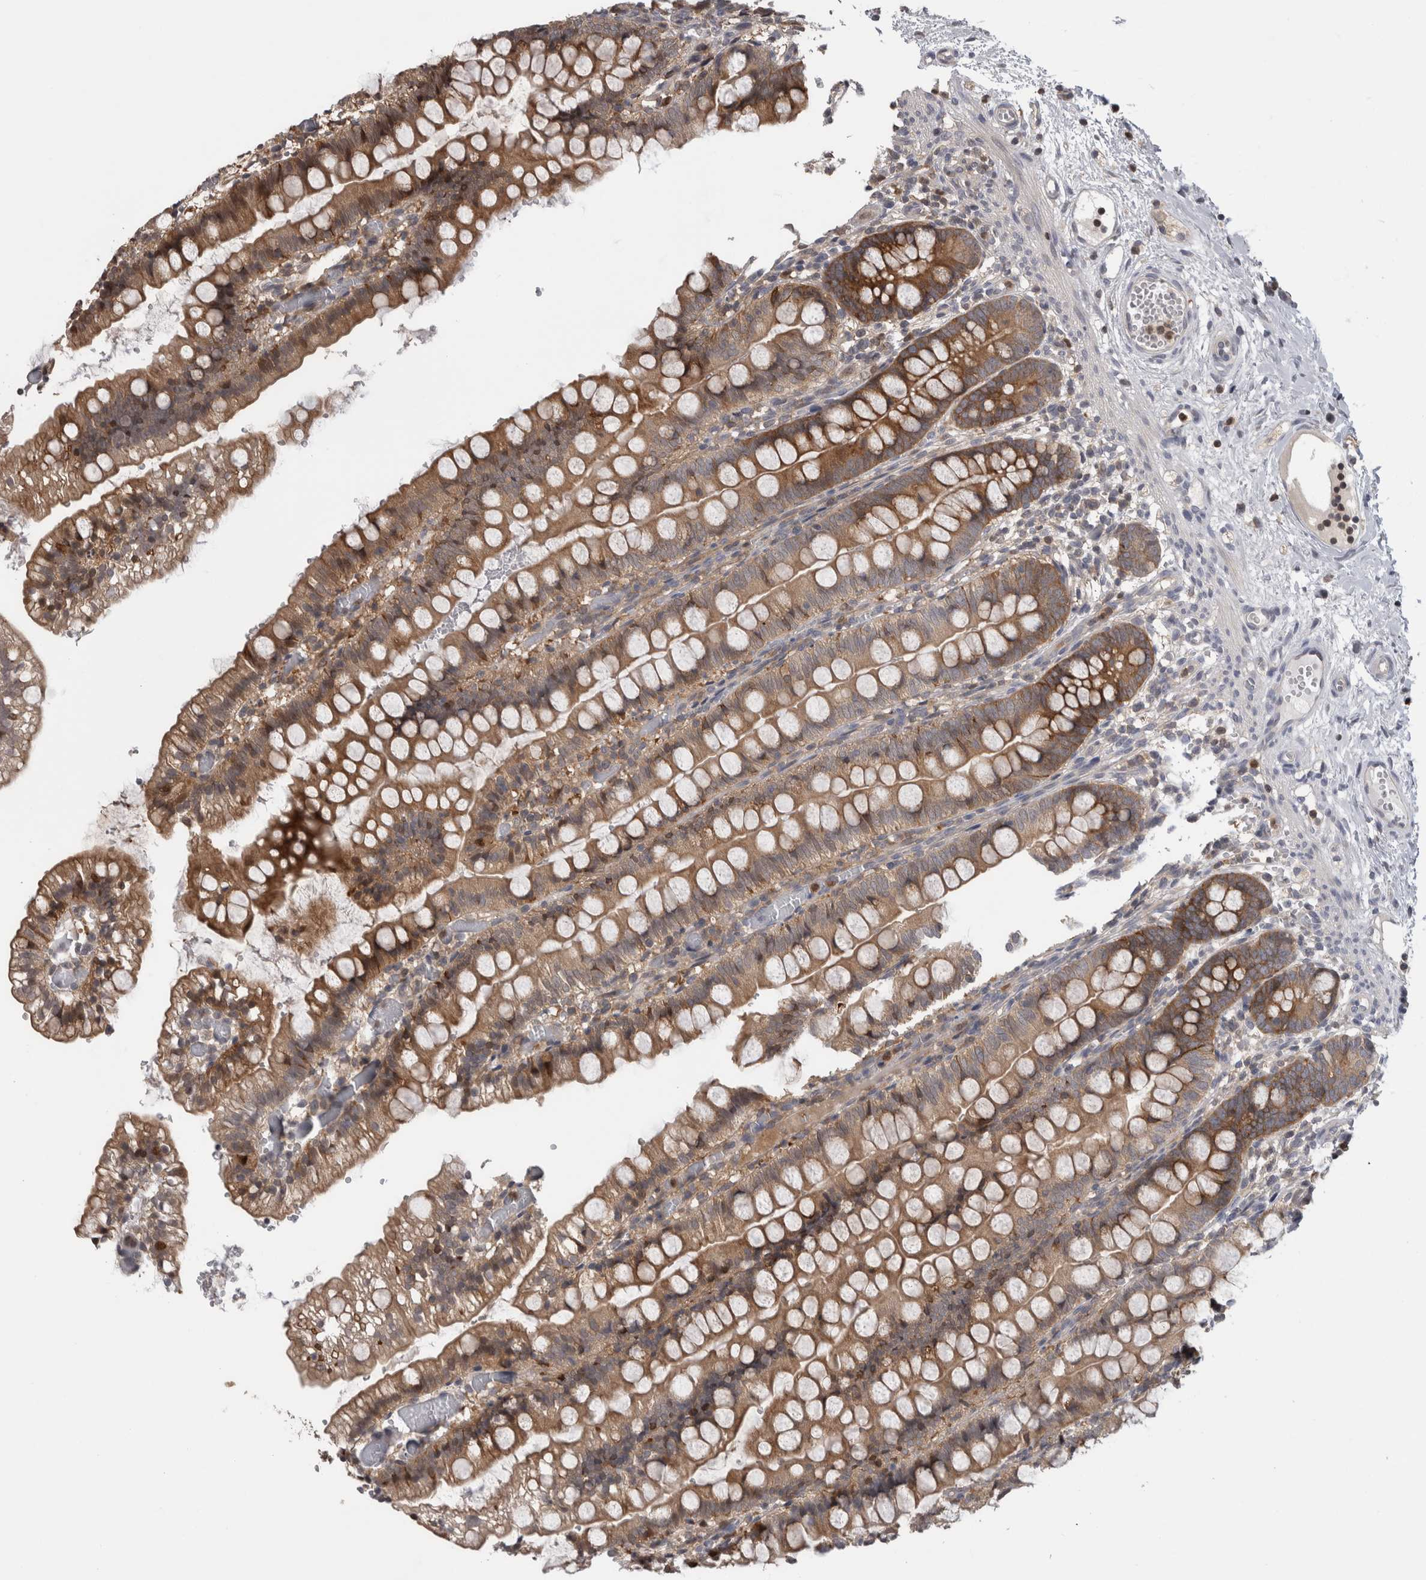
{"staining": {"intensity": "strong", "quantity": ">75%", "location": "cytoplasmic/membranous"}, "tissue": "small intestine", "cell_type": "Glandular cells", "image_type": "normal", "snomed": [{"axis": "morphology", "description": "Normal tissue, NOS"}, {"axis": "morphology", "description": "Developmental malformation"}, {"axis": "topography", "description": "Small intestine"}], "caption": "IHC photomicrograph of unremarkable small intestine: small intestine stained using immunohistochemistry (IHC) displays high levels of strong protein expression localized specifically in the cytoplasmic/membranous of glandular cells, appearing as a cytoplasmic/membranous brown color.", "gene": "USH1G", "patient": {"sex": "male"}}